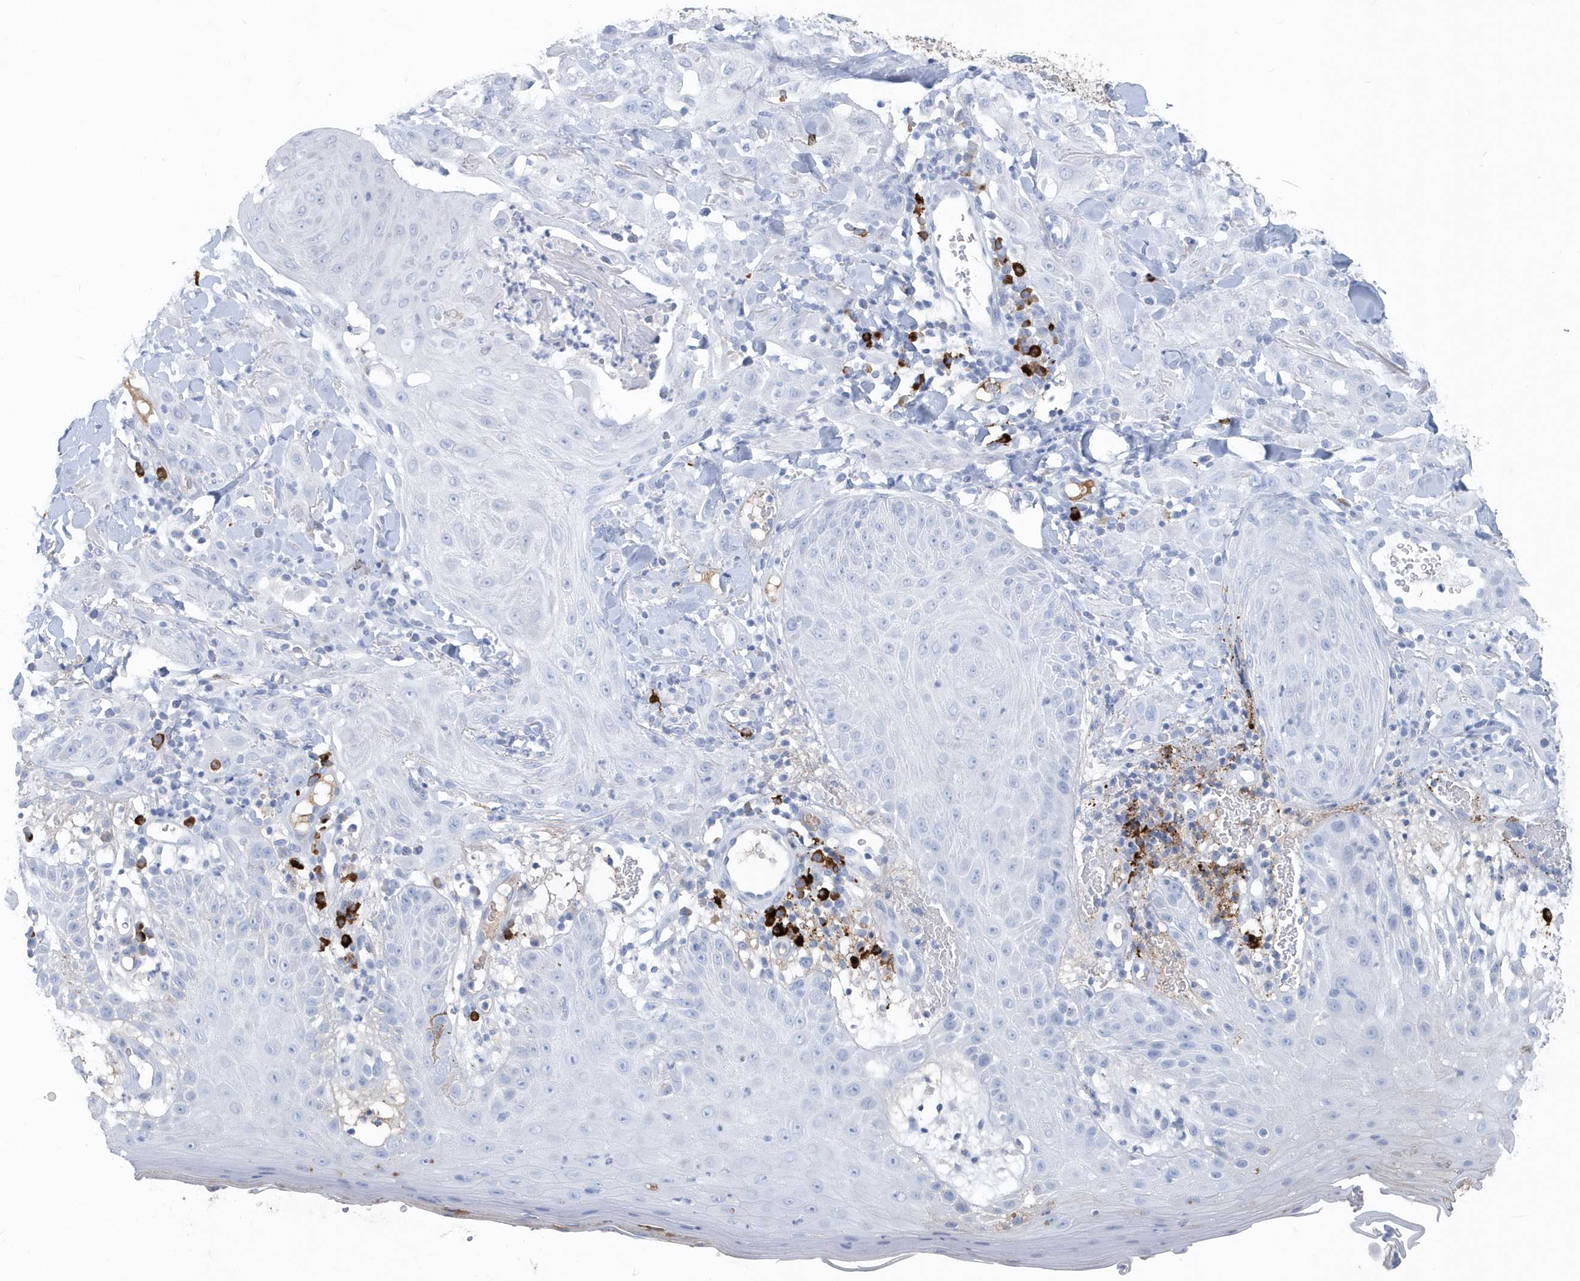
{"staining": {"intensity": "negative", "quantity": "none", "location": "none"}, "tissue": "skin cancer", "cell_type": "Tumor cells", "image_type": "cancer", "snomed": [{"axis": "morphology", "description": "Squamous cell carcinoma, NOS"}, {"axis": "topography", "description": "Skin"}], "caption": "IHC of skin squamous cell carcinoma displays no staining in tumor cells.", "gene": "JCHAIN", "patient": {"sex": "male", "age": 24}}